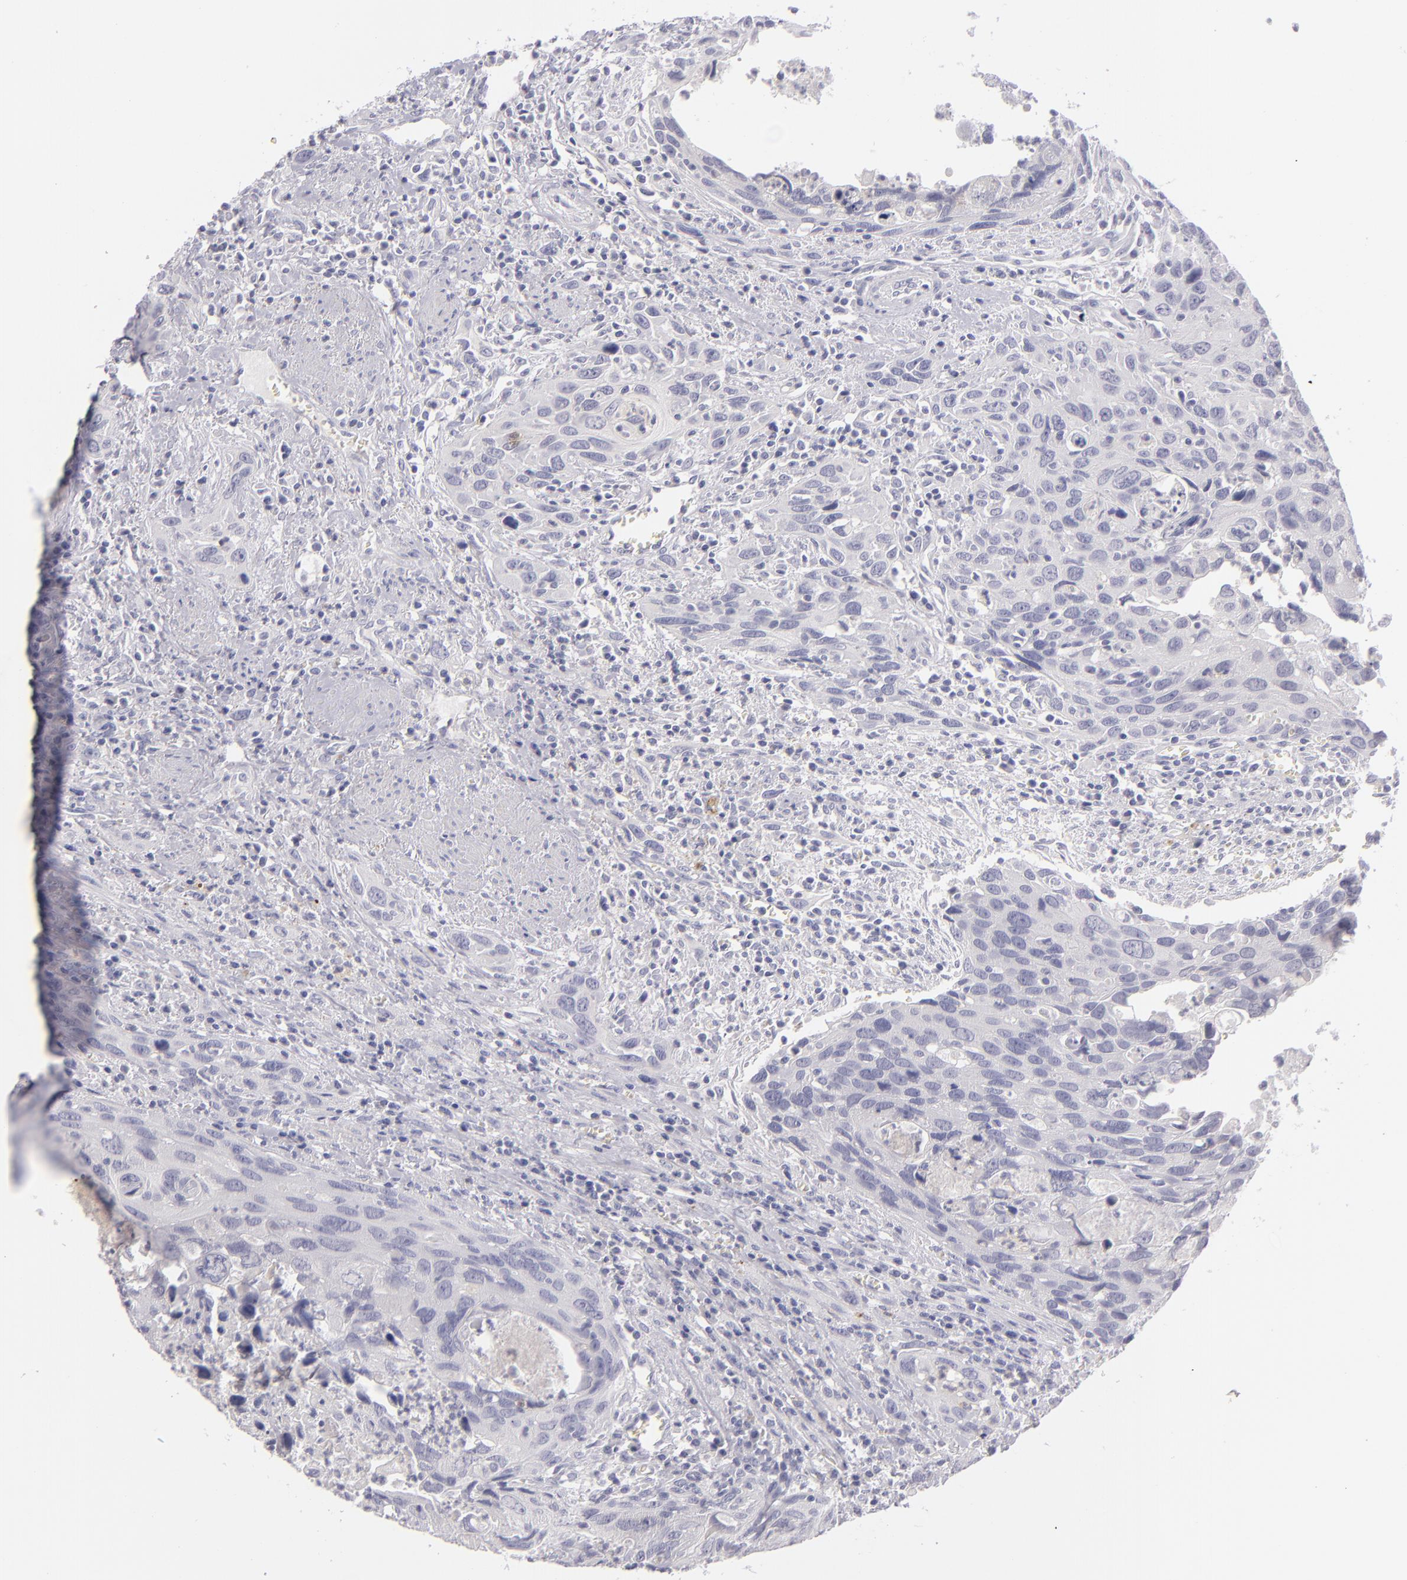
{"staining": {"intensity": "negative", "quantity": "none", "location": "none"}, "tissue": "urothelial cancer", "cell_type": "Tumor cells", "image_type": "cancer", "snomed": [{"axis": "morphology", "description": "Urothelial carcinoma, High grade"}, {"axis": "topography", "description": "Urinary bladder"}], "caption": "Immunohistochemical staining of urothelial cancer displays no significant positivity in tumor cells. (Immunohistochemistry, brightfield microscopy, high magnification).", "gene": "TNNC1", "patient": {"sex": "male", "age": 71}}